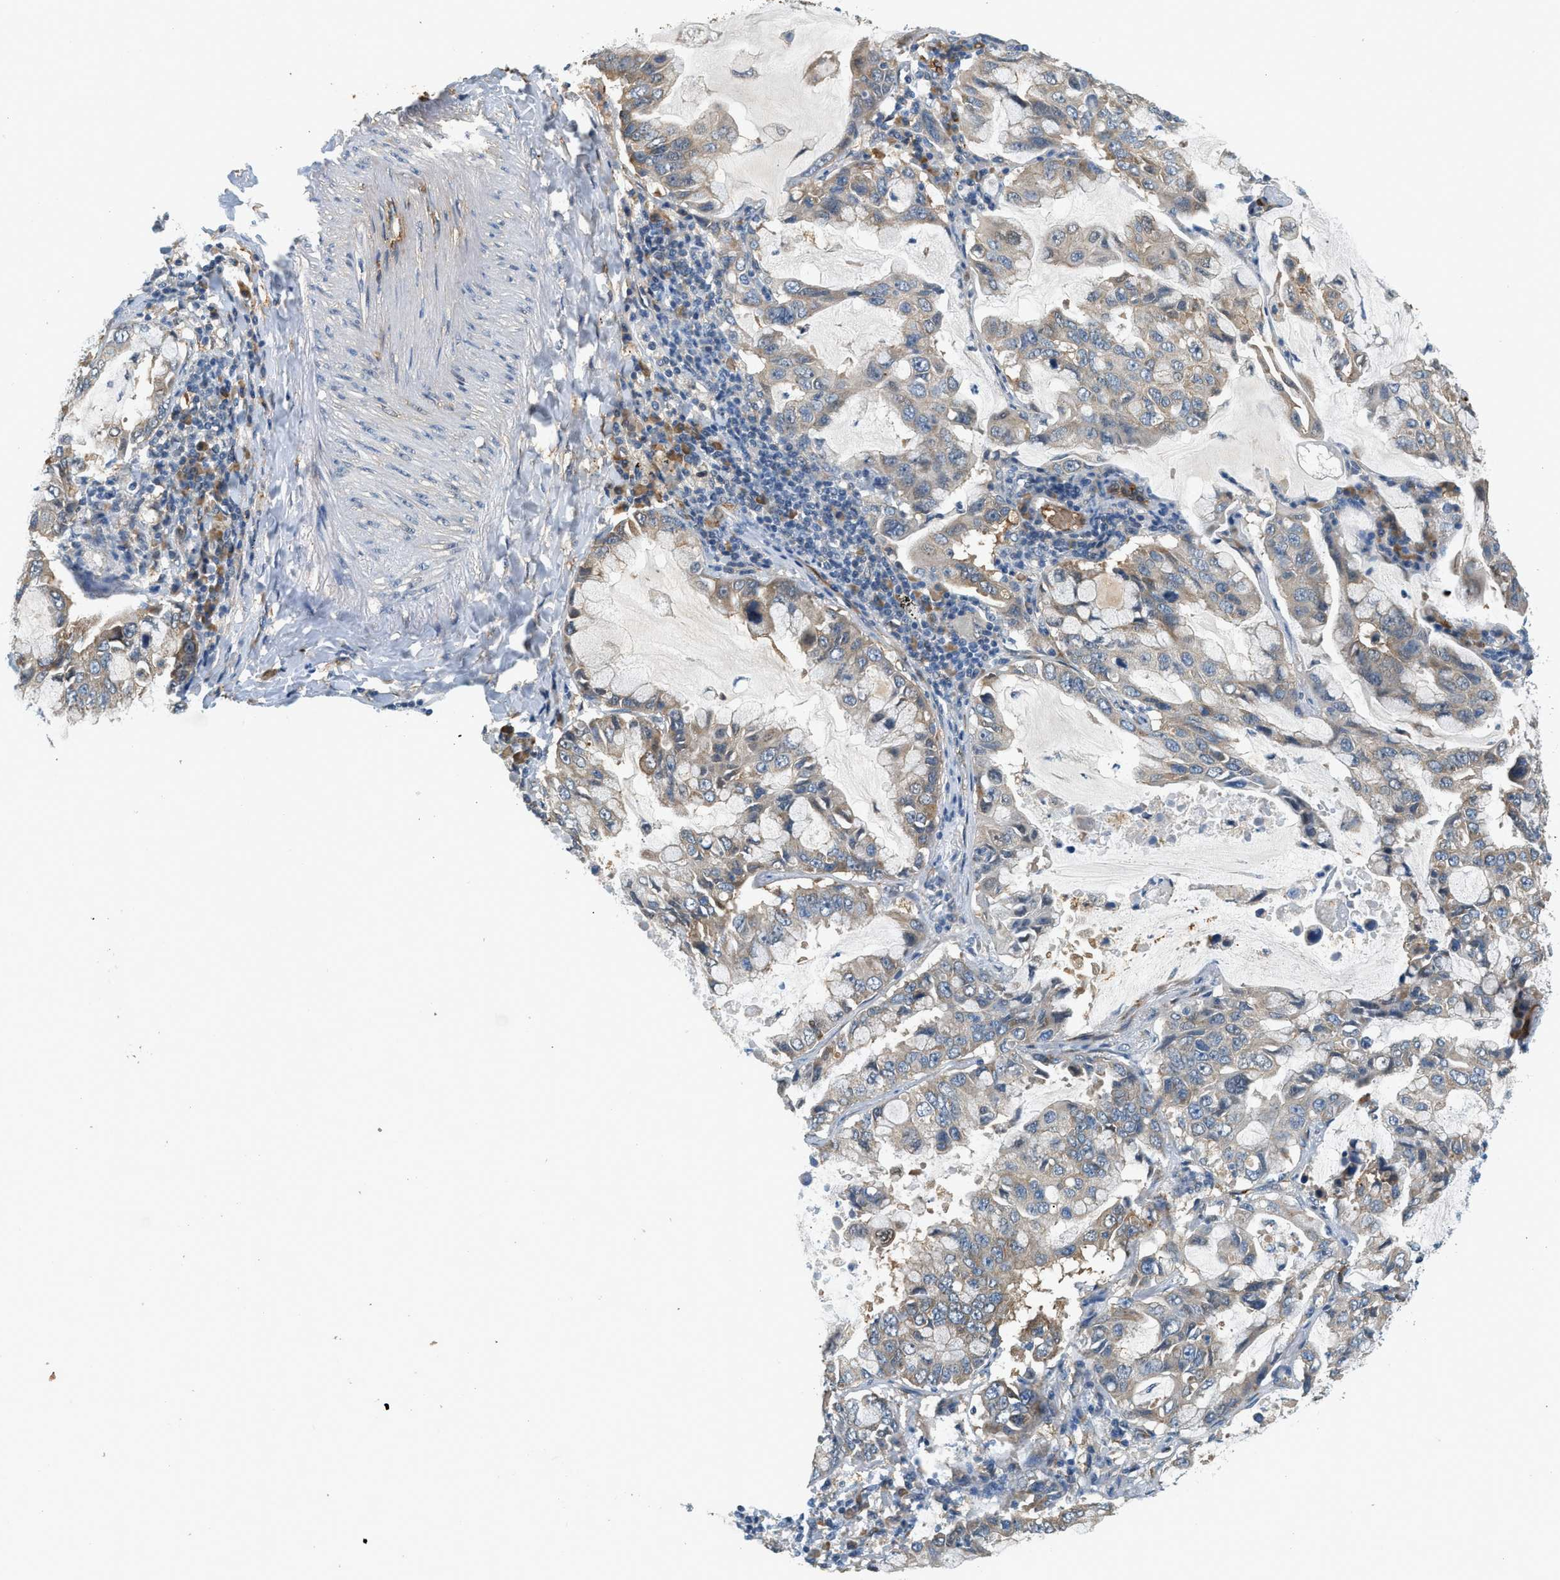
{"staining": {"intensity": "weak", "quantity": "<25%", "location": "cytoplasmic/membranous"}, "tissue": "lung cancer", "cell_type": "Tumor cells", "image_type": "cancer", "snomed": [{"axis": "morphology", "description": "Adenocarcinoma, NOS"}, {"axis": "topography", "description": "Lung"}], "caption": "IHC micrograph of lung cancer (adenocarcinoma) stained for a protein (brown), which exhibits no expression in tumor cells.", "gene": "CYTH2", "patient": {"sex": "male", "age": 64}}